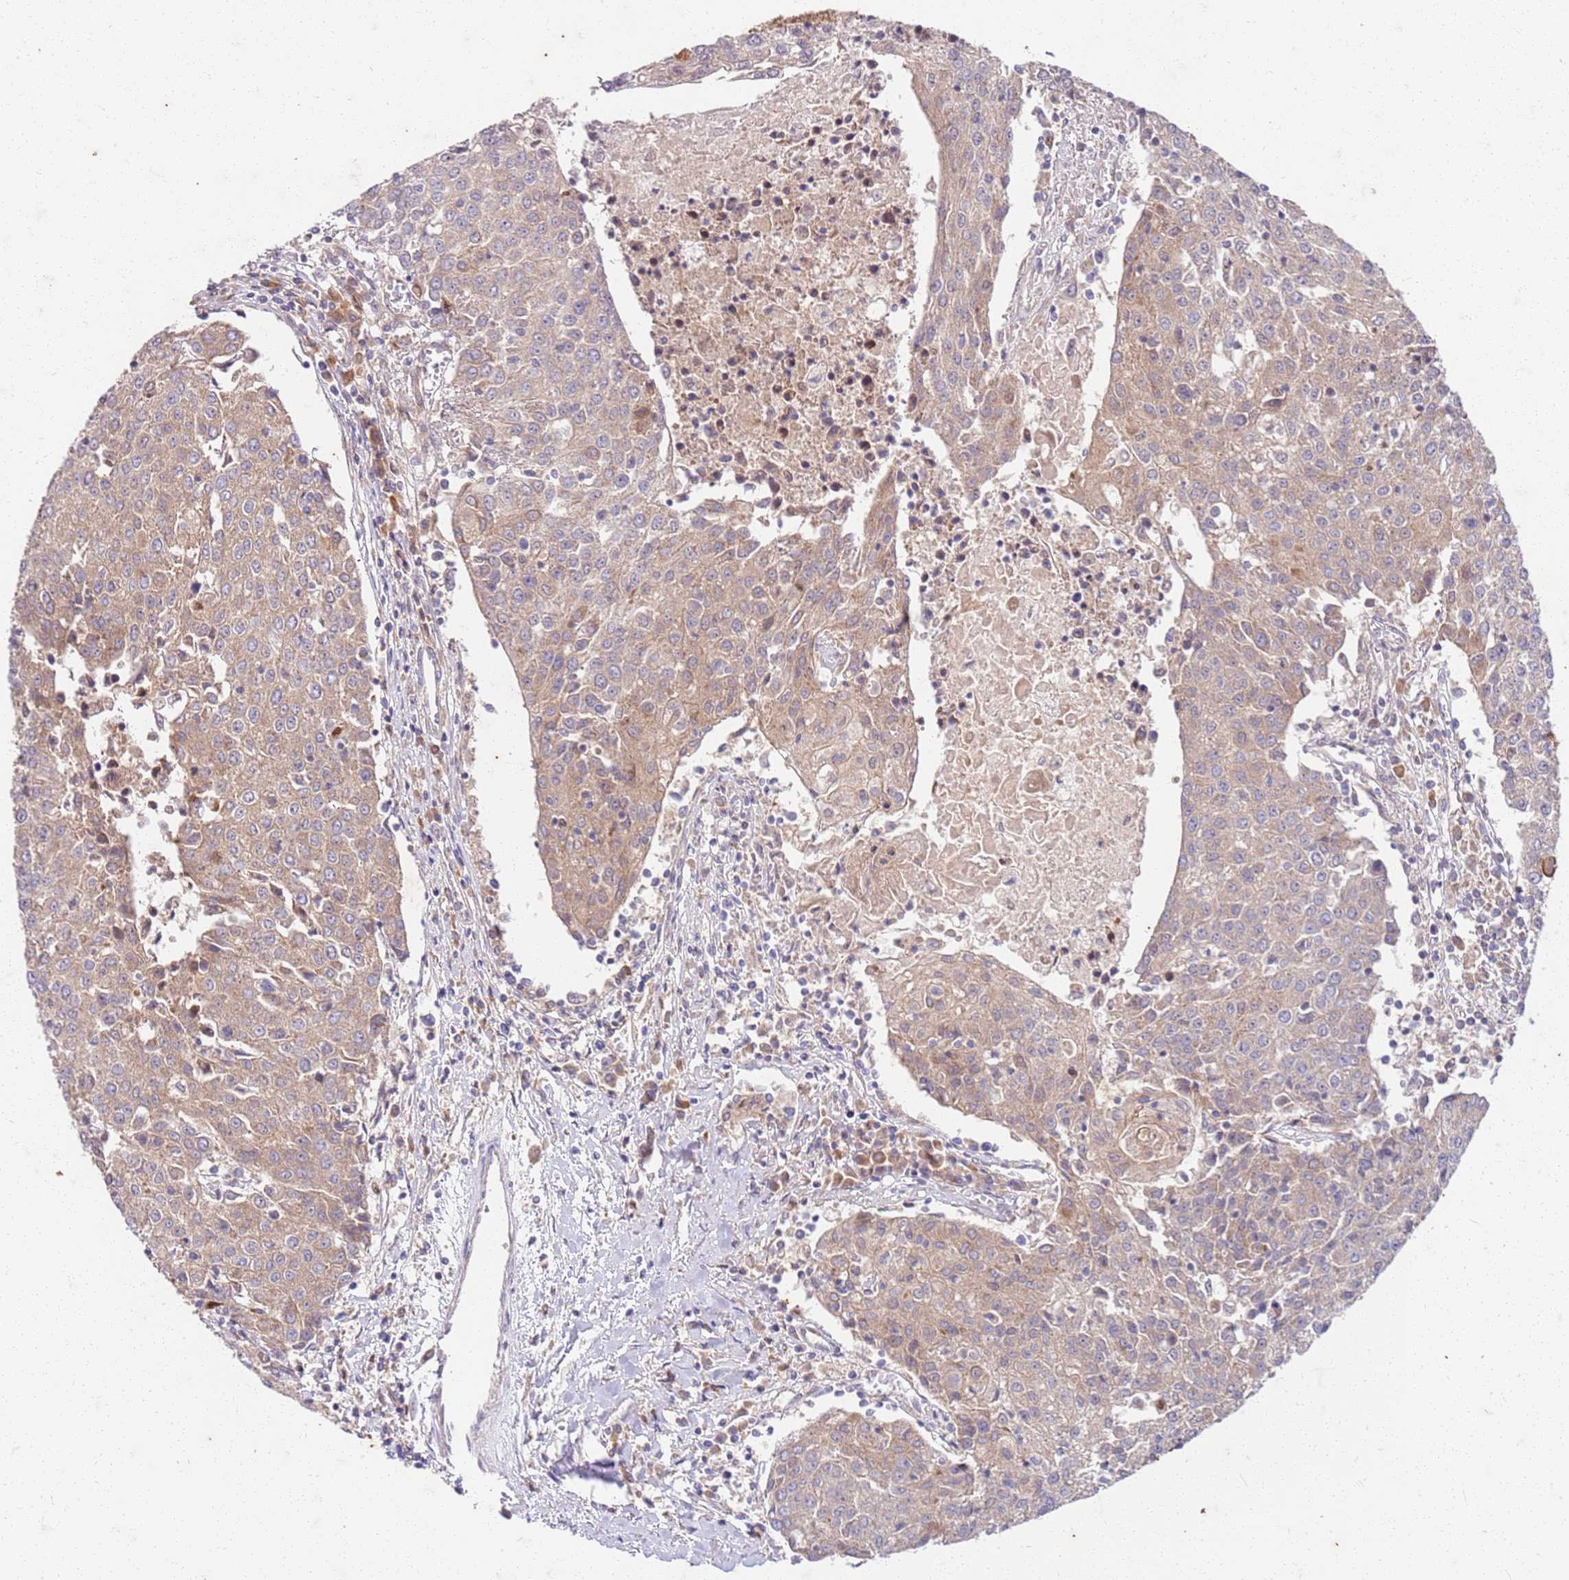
{"staining": {"intensity": "weak", "quantity": ">75%", "location": "cytoplasmic/membranous"}, "tissue": "urothelial cancer", "cell_type": "Tumor cells", "image_type": "cancer", "snomed": [{"axis": "morphology", "description": "Urothelial carcinoma, High grade"}, {"axis": "topography", "description": "Urinary bladder"}], "caption": "A photomicrograph of urothelial cancer stained for a protein displays weak cytoplasmic/membranous brown staining in tumor cells.", "gene": "OSBP", "patient": {"sex": "female", "age": 85}}